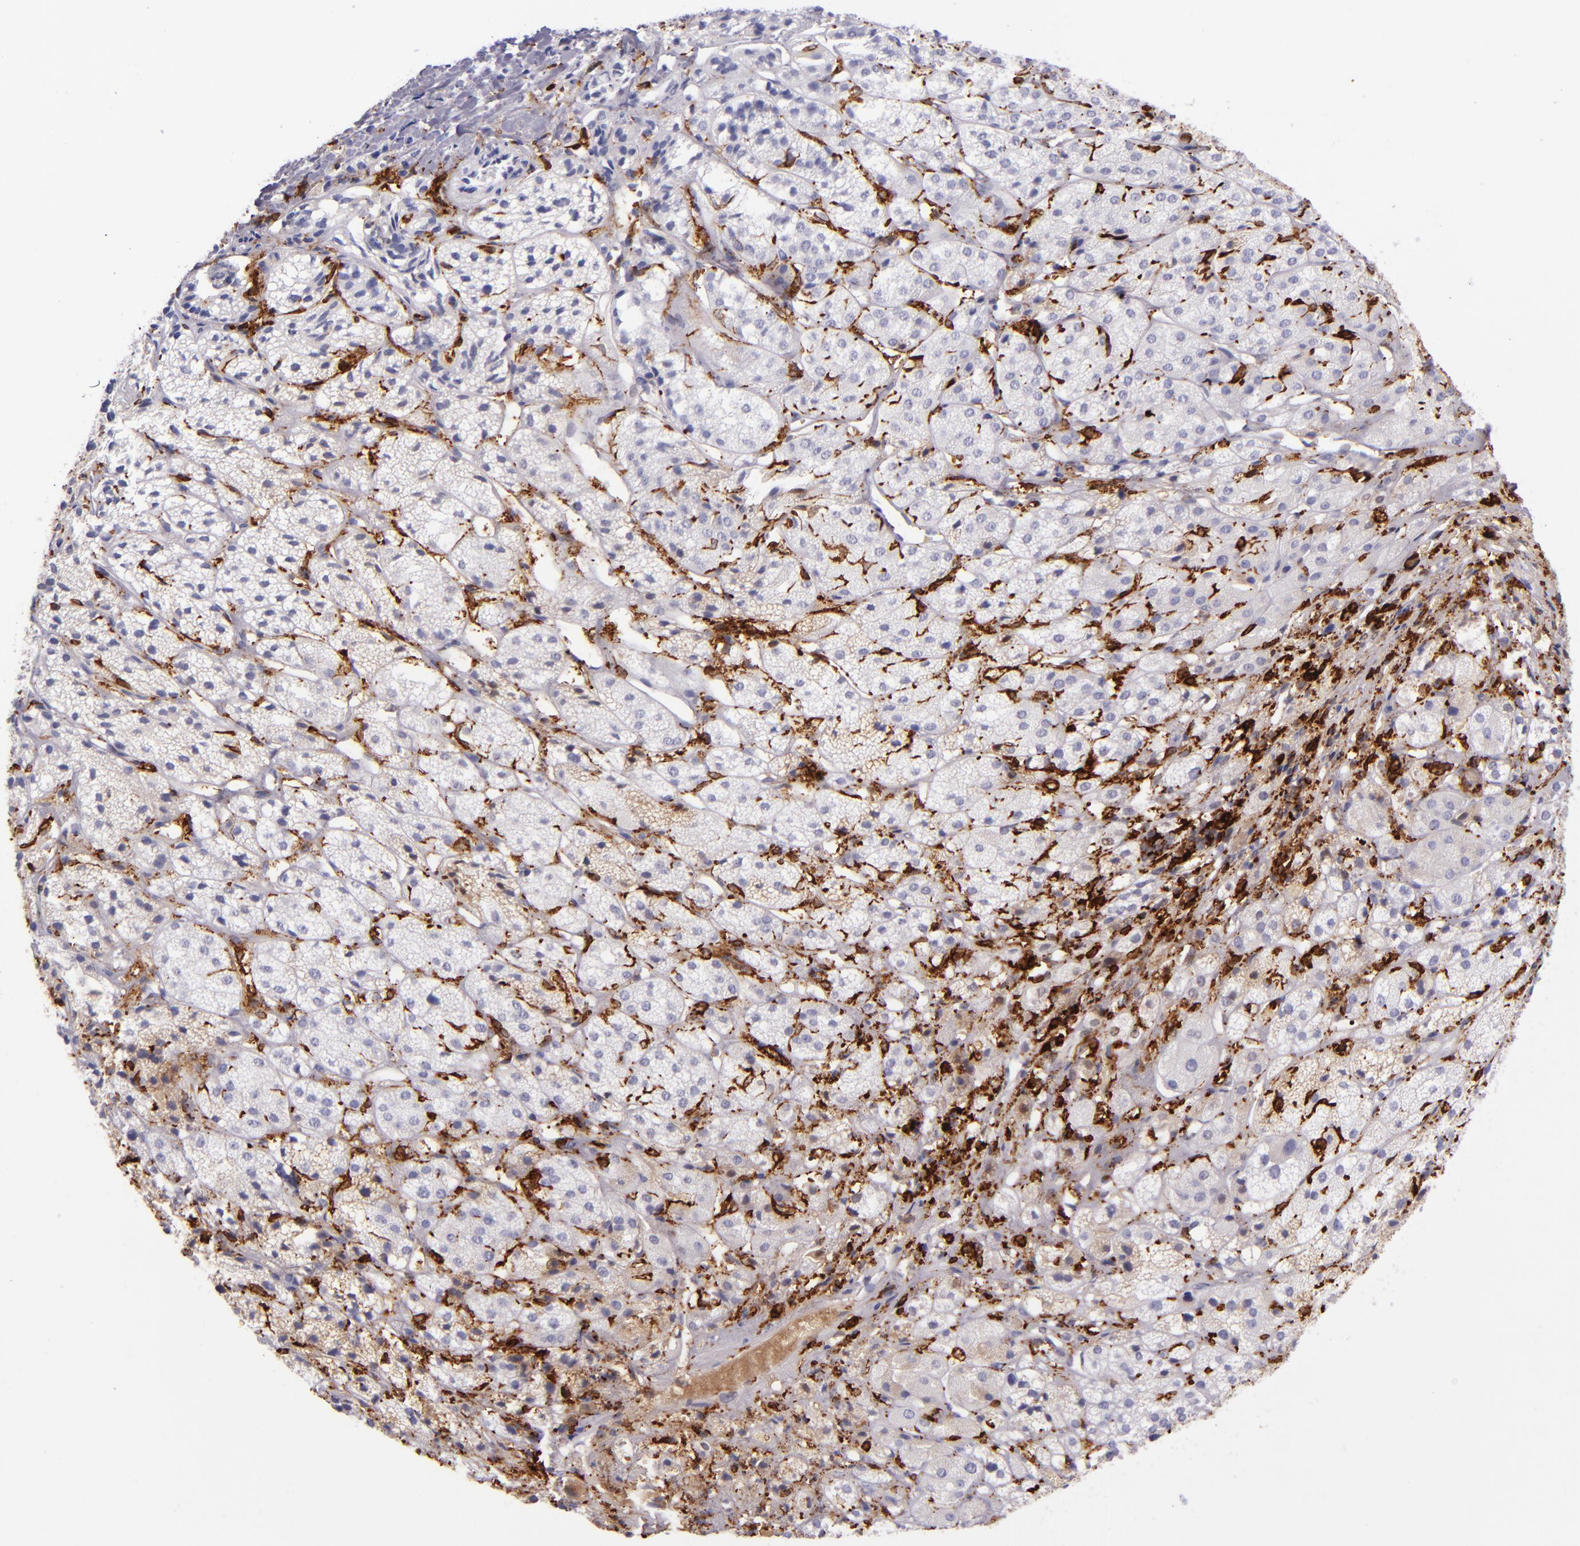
{"staining": {"intensity": "negative", "quantity": "none", "location": "none"}, "tissue": "adrenal gland", "cell_type": "Glandular cells", "image_type": "normal", "snomed": [{"axis": "morphology", "description": "Normal tissue, NOS"}, {"axis": "topography", "description": "Adrenal gland"}], "caption": "An immunohistochemistry (IHC) histopathology image of benign adrenal gland is shown. There is no staining in glandular cells of adrenal gland. (Immunohistochemistry (ihc), brightfield microscopy, high magnification).", "gene": "CD163", "patient": {"sex": "female", "age": 71}}